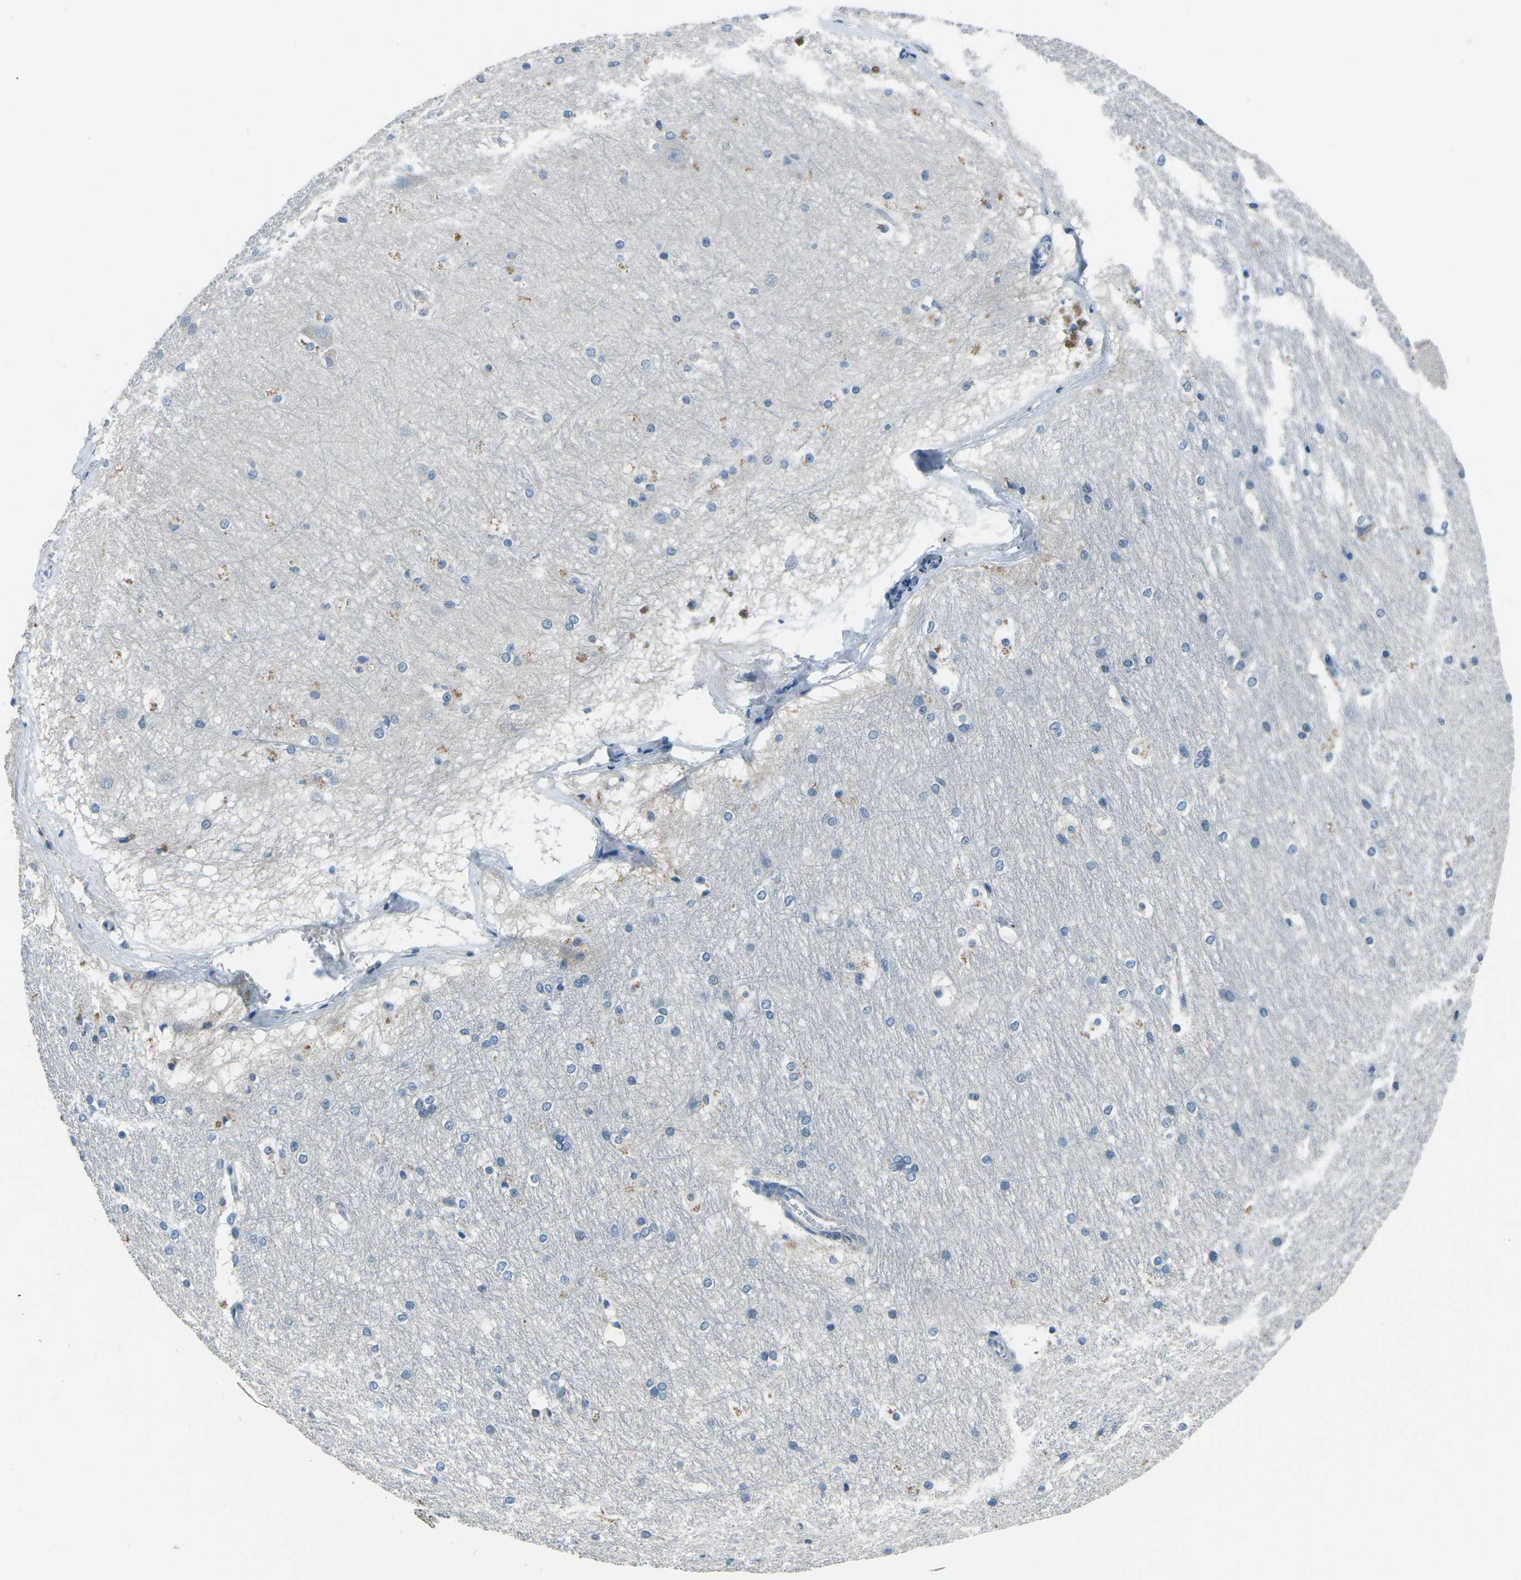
{"staining": {"intensity": "negative", "quantity": "none", "location": "none"}, "tissue": "hippocampus", "cell_type": "Glial cells", "image_type": "normal", "snomed": [{"axis": "morphology", "description": "Normal tissue, NOS"}, {"axis": "topography", "description": "Hippocampus"}], "caption": "Immunohistochemistry image of benign human hippocampus stained for a protein (brown), which reveals no positivity in glial cells. (DAB immunohistochemistry (IHC) with hematoxylin counter stain).", "gene": "CD1D", "patient": {"sex": "female", "age": 19}}